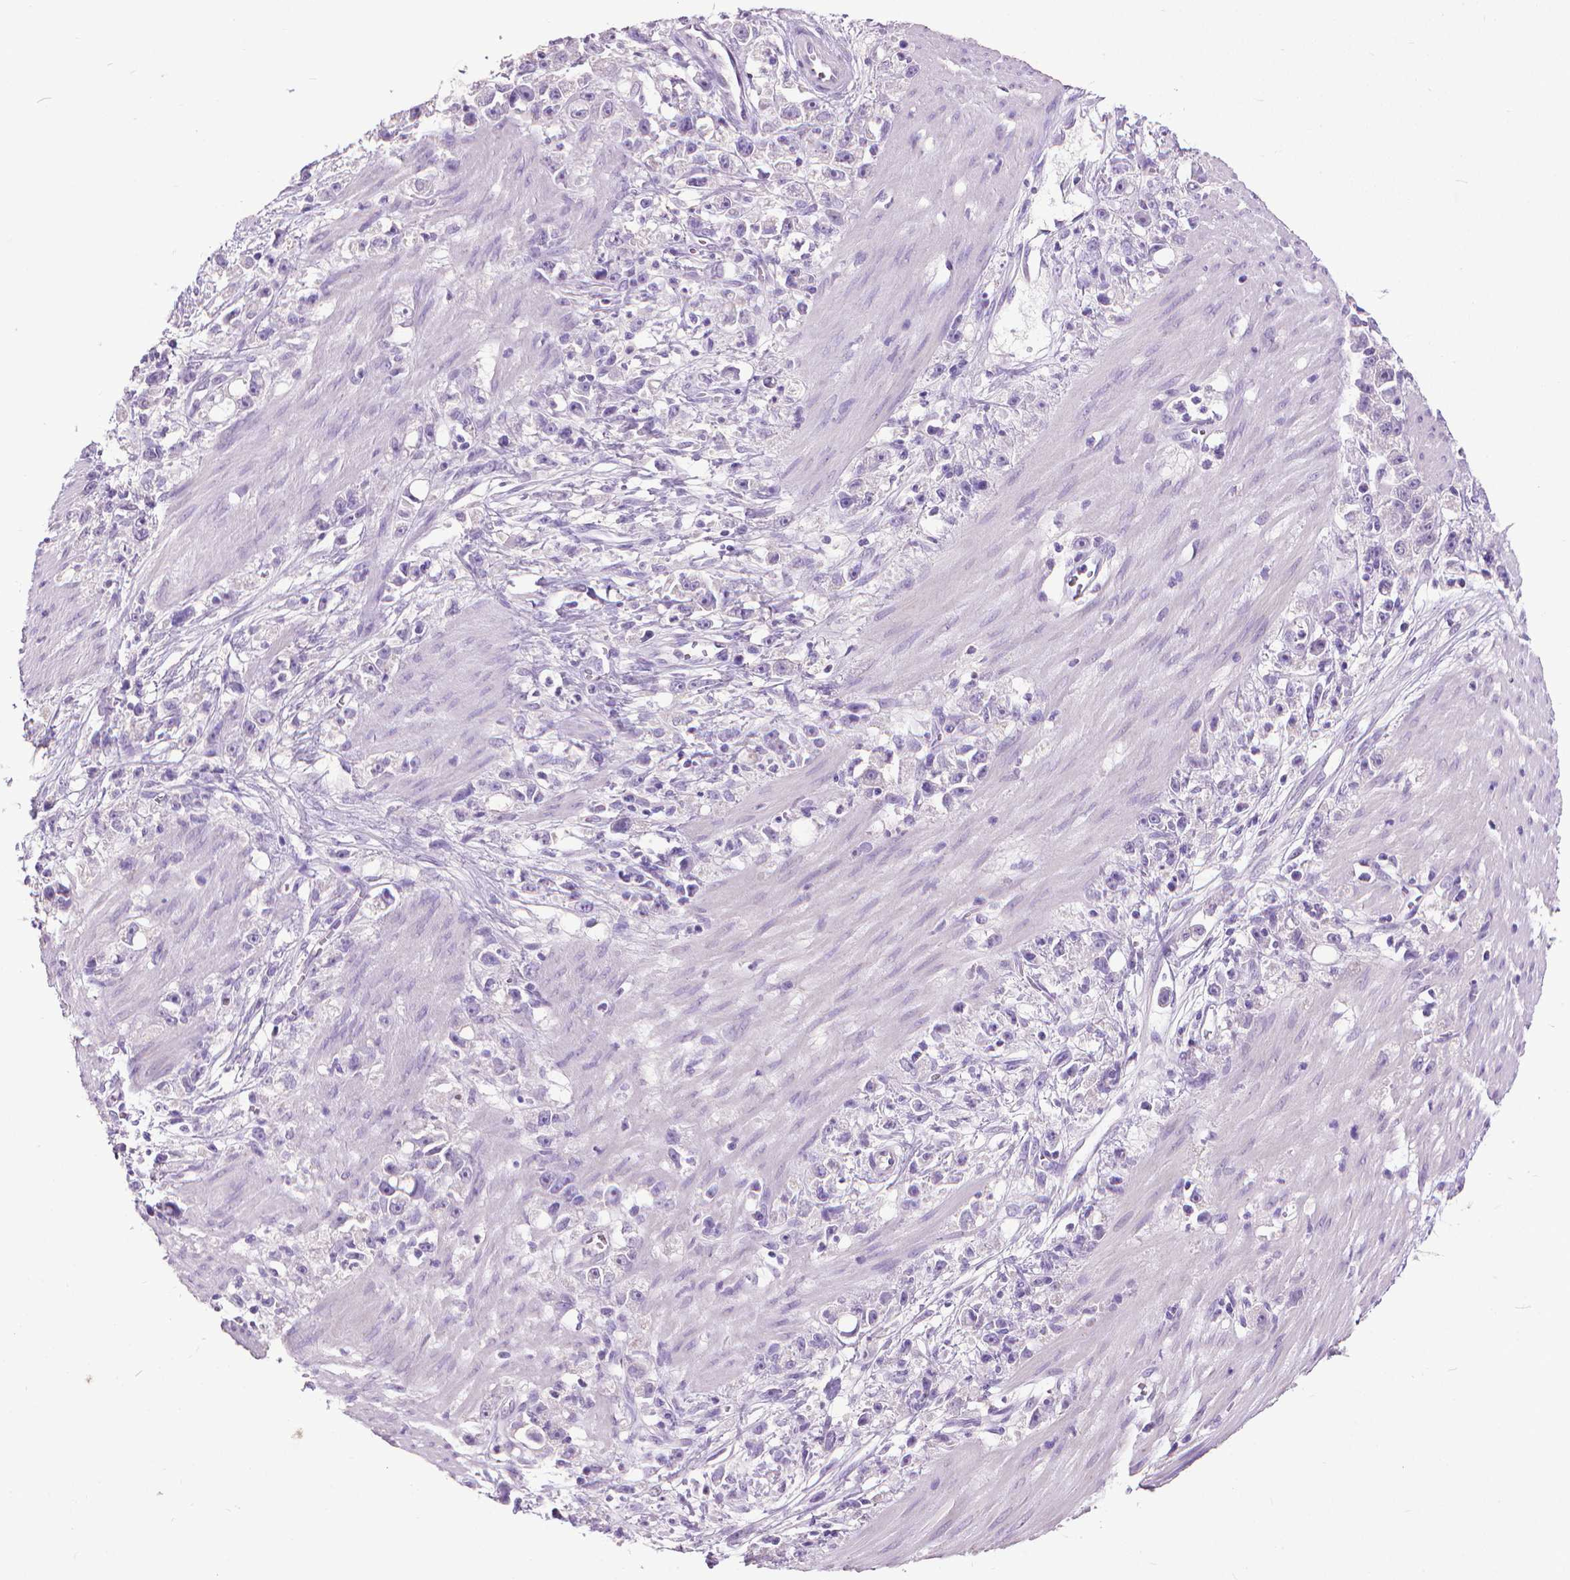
{"staining": {"intensity": "negative", "quantity": "none", "location": "none"}, "tissue": "stomach cancer", "cell_type": "Tumor cells", "image_type": "cancer", "snomed": [{"axis": "morphology", "description": "Adenocarcinoma, NOS"}, {"axis": "topography", "description": "Stomach"}], "caption": "An image of stomach adenocarcinoma stained for a protein shows no brown staining in tumor cells.", "gene": "KRT5", "patient": {"sex": "female", "age": 59}}